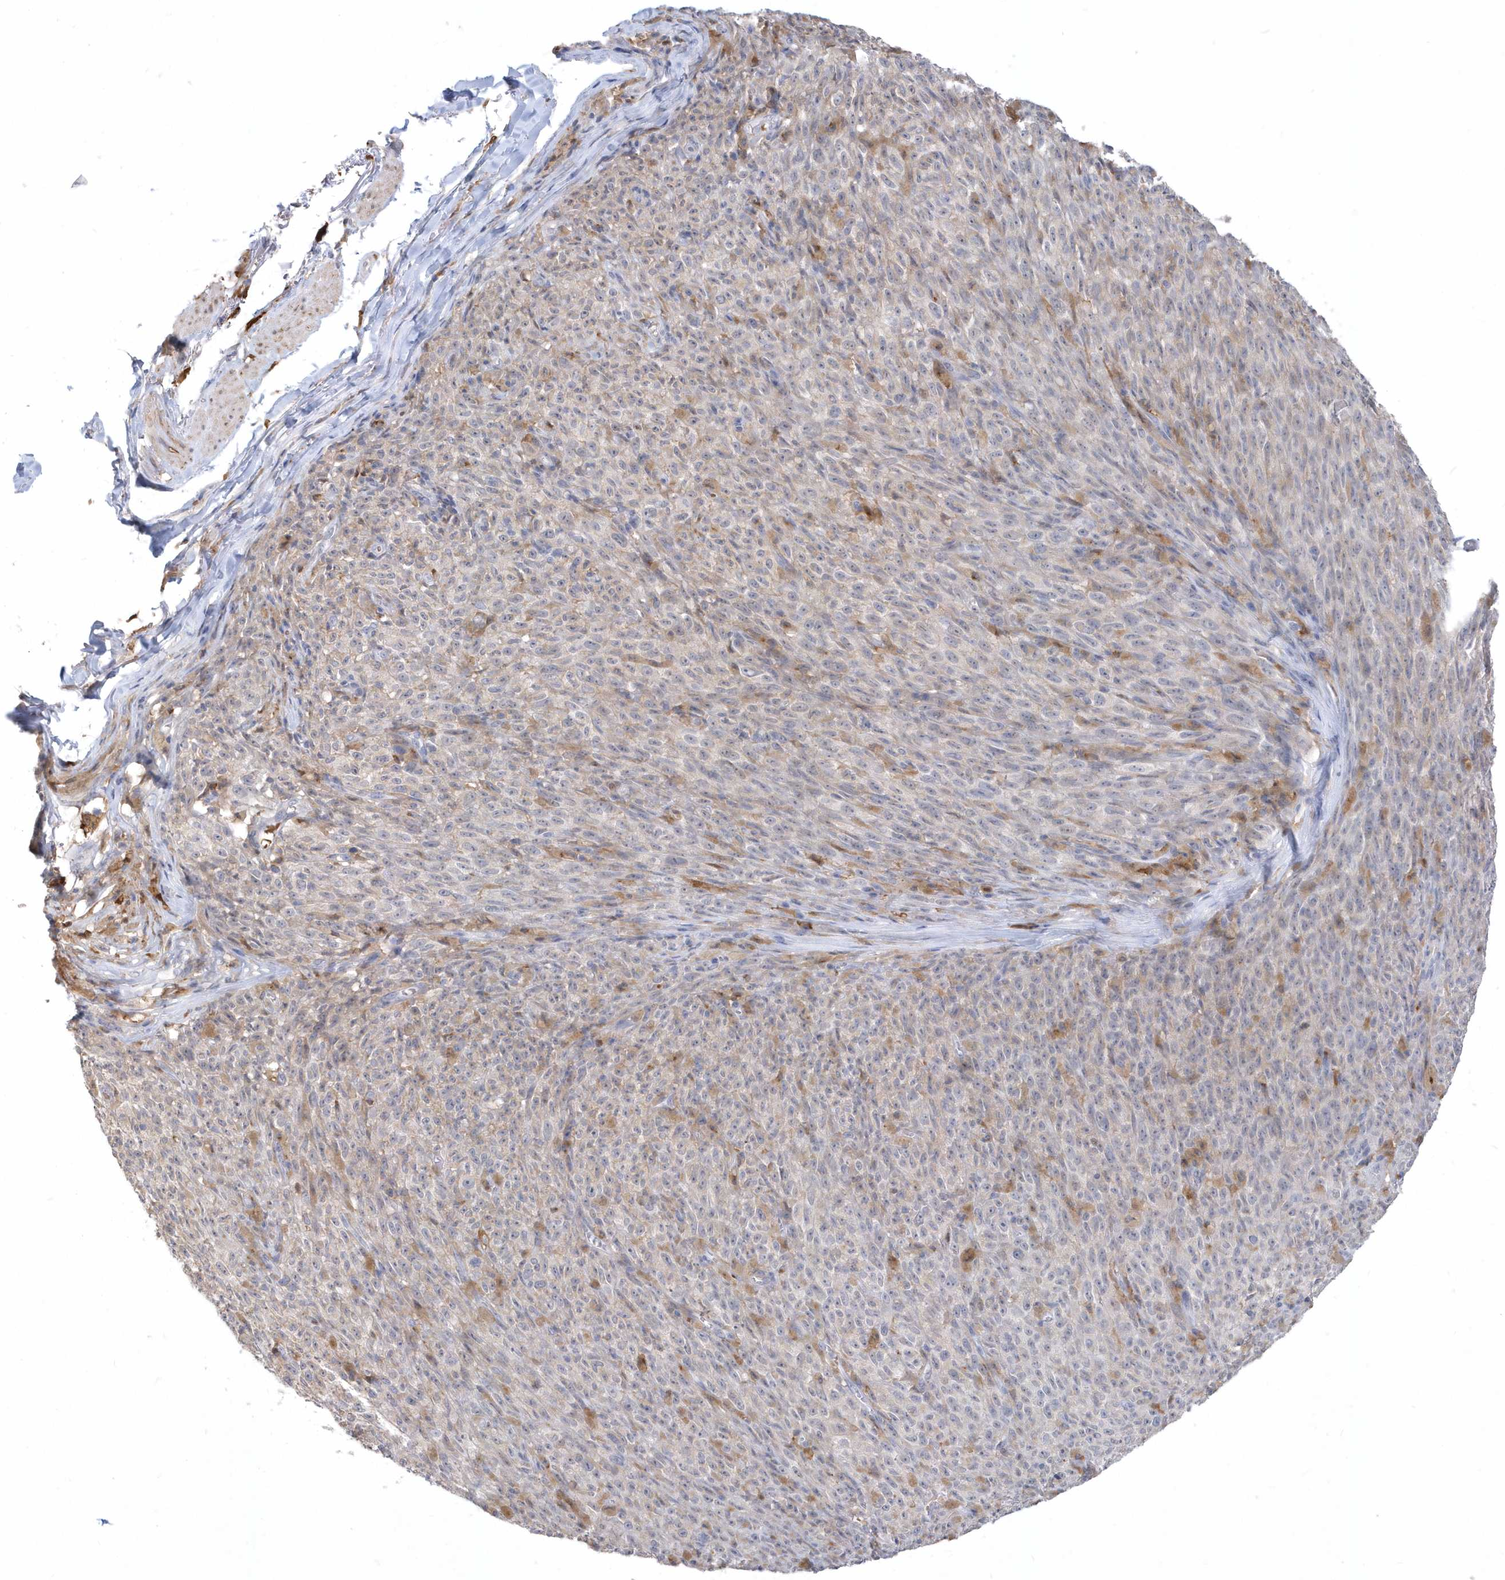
{"staining": {"intensity": "negative", "quantity": "none", "location": "none"}, "tissue": "melanoma", "cell_type": "Tumor cells", "image_type": "cancer", "snomed": [{"axis": "morphology", "description": "Malignant melanoma, NOS"}, {"axis": "topography", "description": "Skin"}], "caption": "A photomicrograph of human malignant melanoma is negative for staining in tumor cells.", "gene": "TSPEAR", "patient": {"sex": "female", "age": 82}}